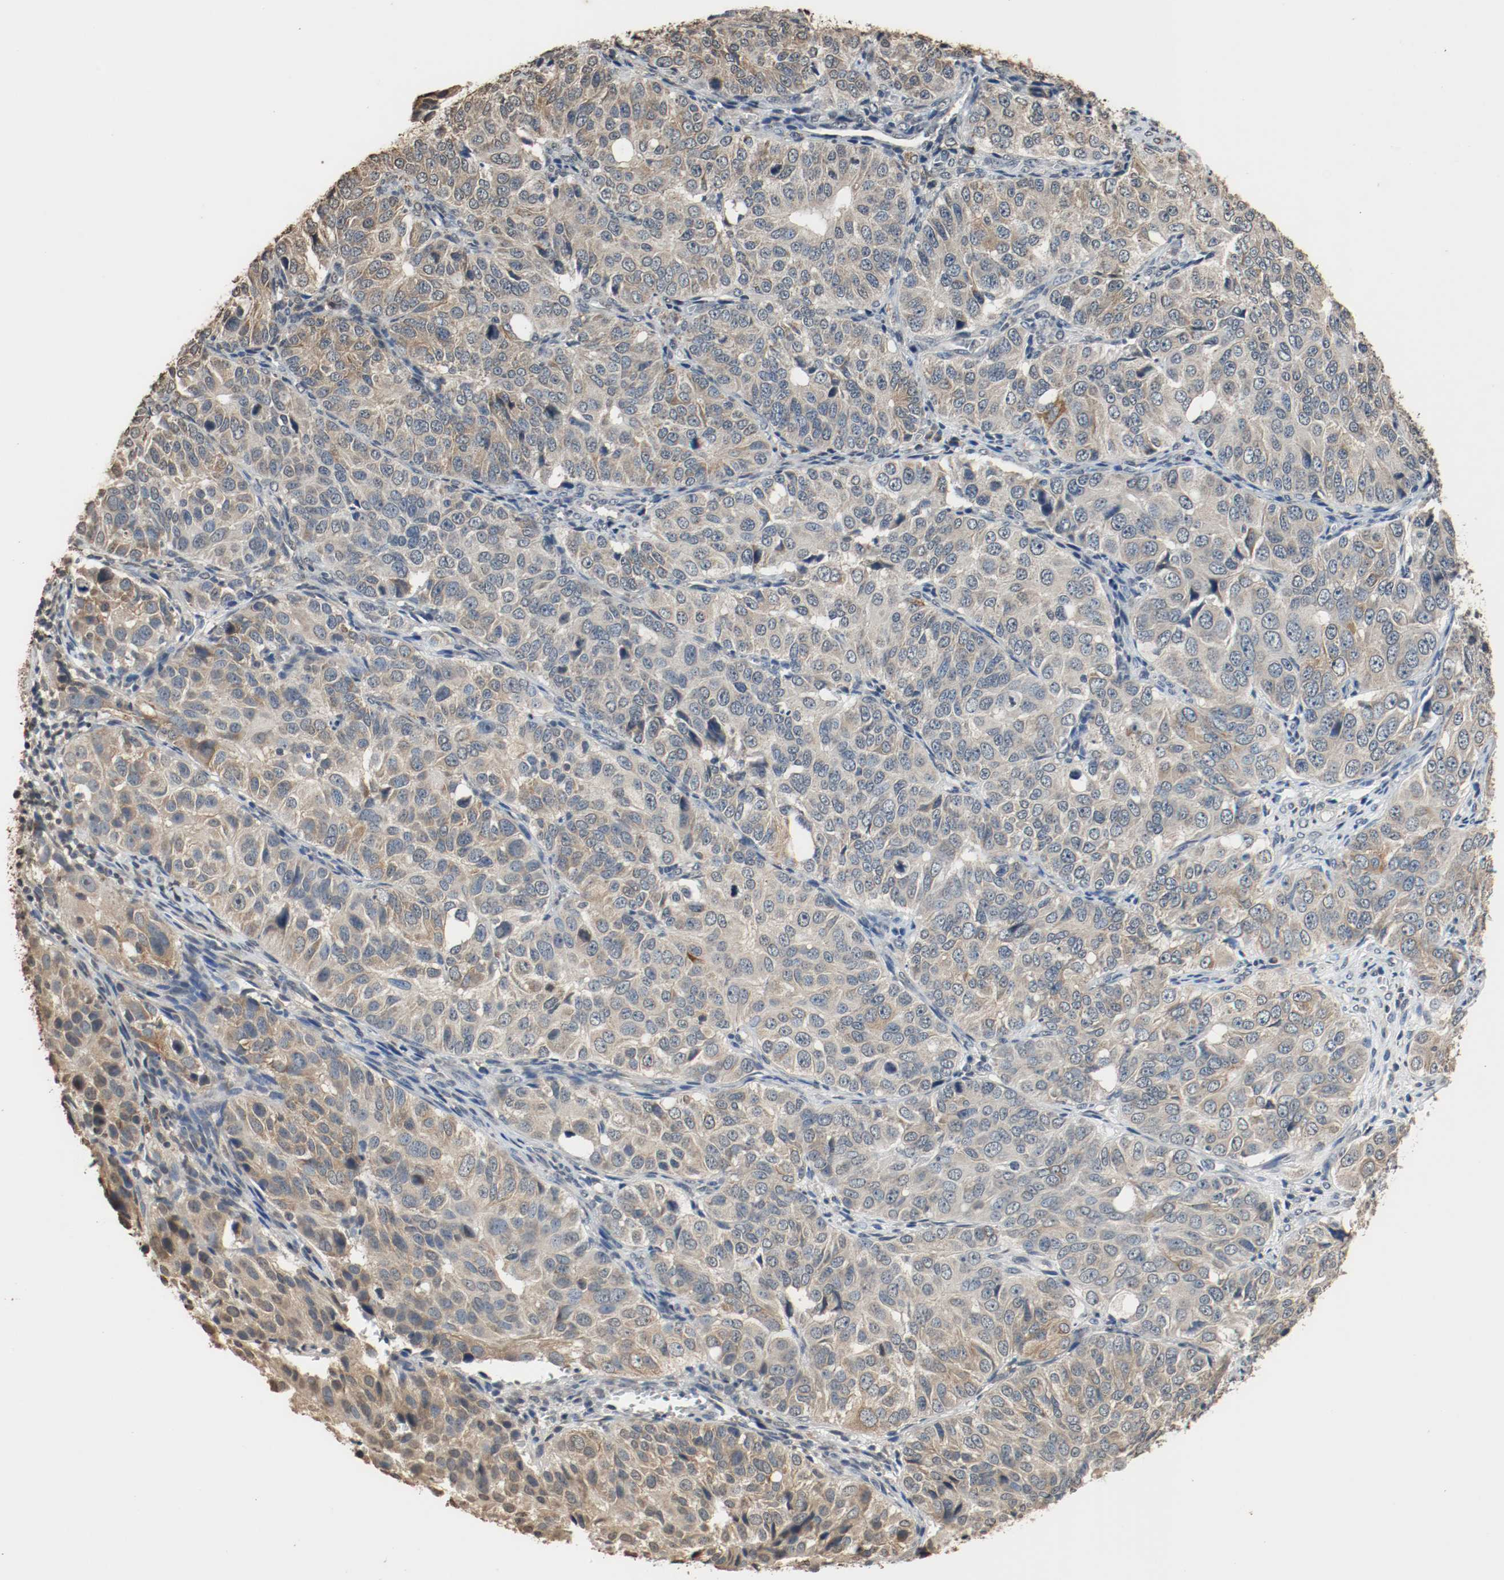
{"staining": {"intensity": "weak", "quantity": ">75%", "location": "cytoplasmic/membranous"}, "tissue": "ovarian cancer", "cell_type": "Tumor cells", "image_type": "cancer", "snomed": [{"axis": "morphology", "description": "Carcinoma, endometroid"}, {"axis": "topography", "description": "Ovary"}], "caption": "Tumor cells reveal low levels of weak cytoplasmic/membranous expression in about >75% of cells in human ovarian cancer (endometroid carcinoma).", "gene": "RTN4", "patient": {"sex": "female", "age": 51}}